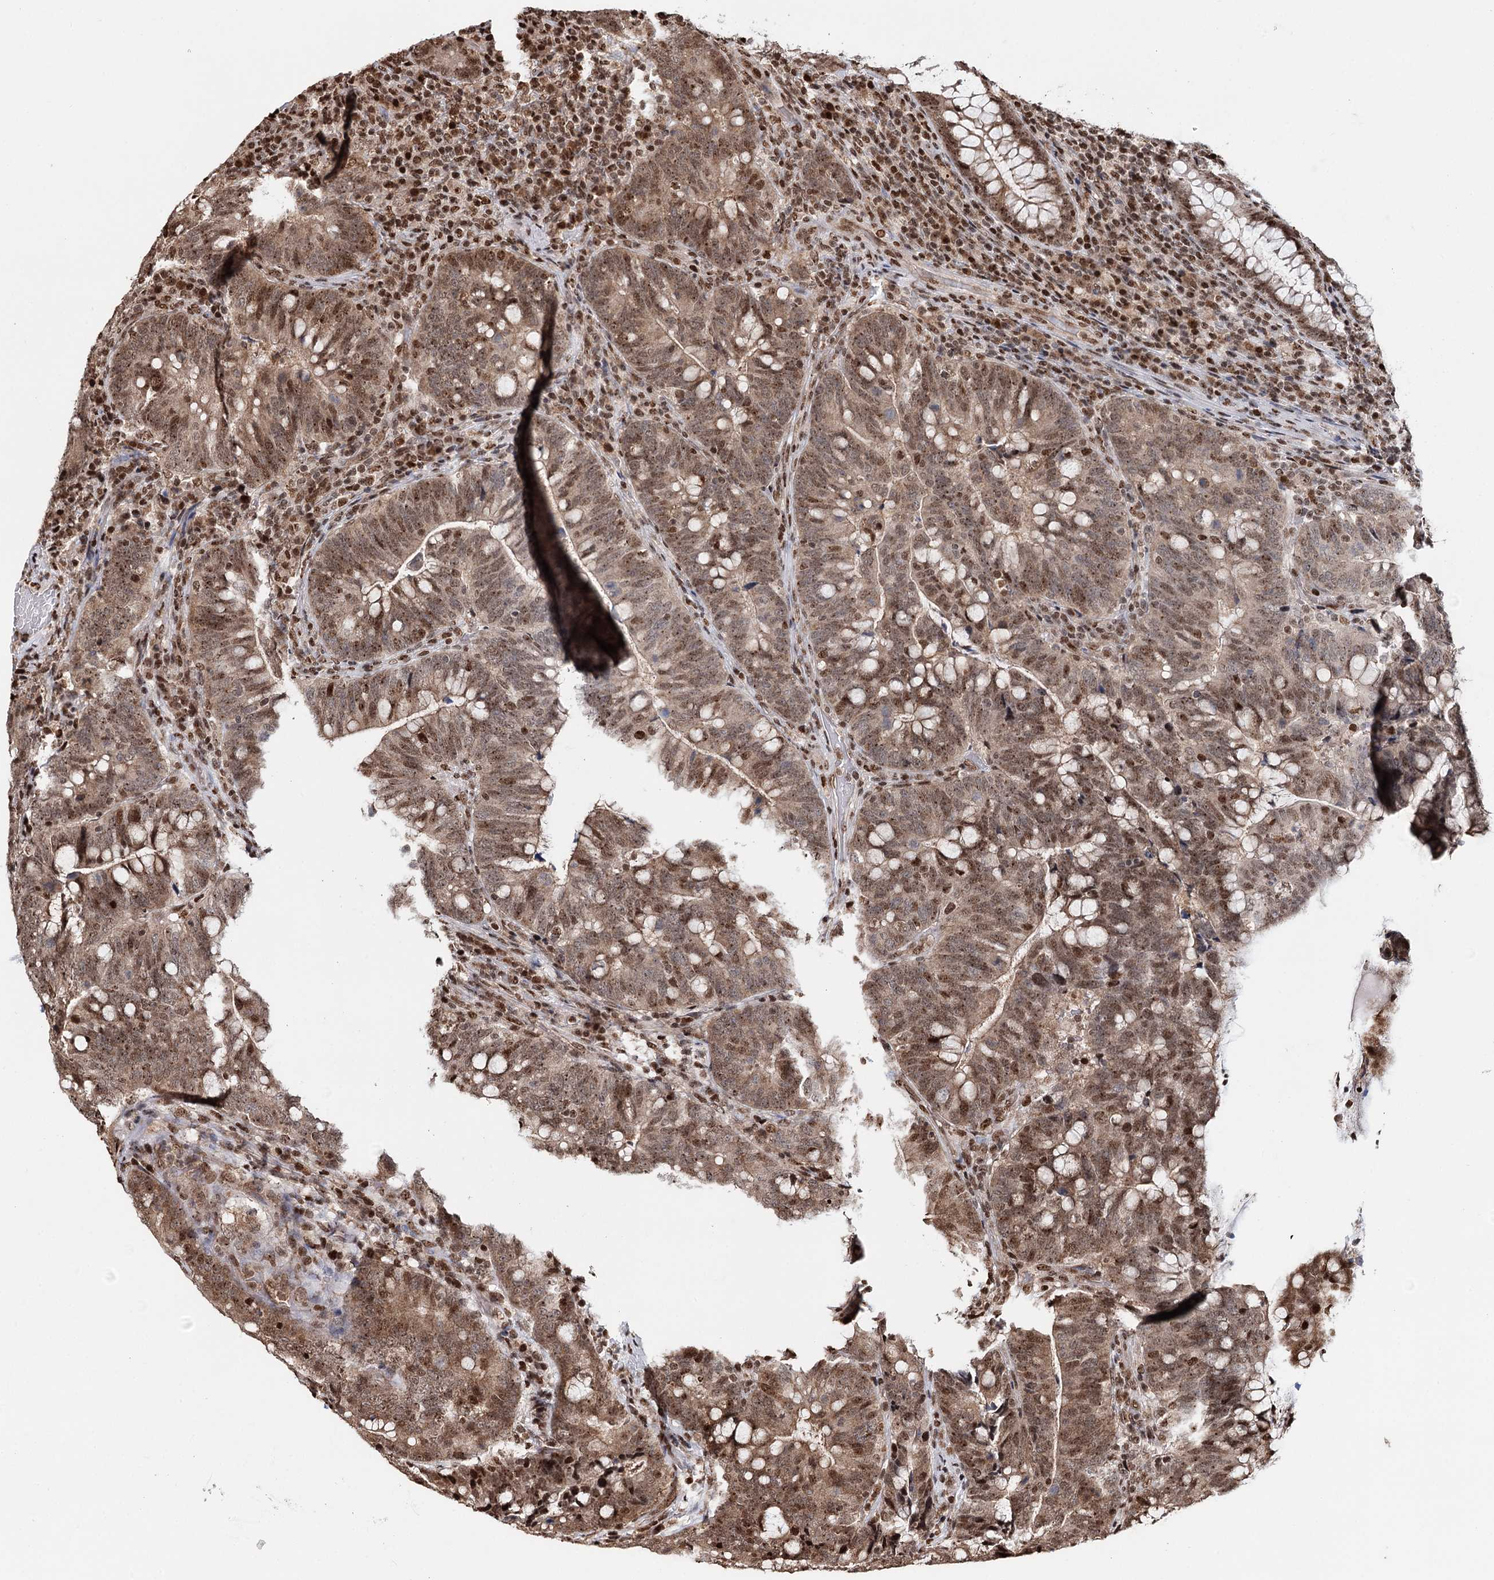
{"staining": {"intensity": "moderate", "quantity": ">75%", "location": "cytoplasmic/membranous,nuclear"}, "tissue": "colorectal cancer", "cell_type": "Tumor cells", "image_type": "cancer", "snomed": [{"axis": "morphology", "description": "Normal tissue, NOS"}, {"axis": "morphology", "description": "Adenocarcinoma, NOS"}, {"axis": "topography", "description": "Colon"}], "caption": "Tumor cells demonstrate moderate cytoplasmic/membranous and nuclear staining in about >75% of cells in colorectal cancer.", "gene": "RPS27A", "patient": {"sex": "female", "age": 66}}